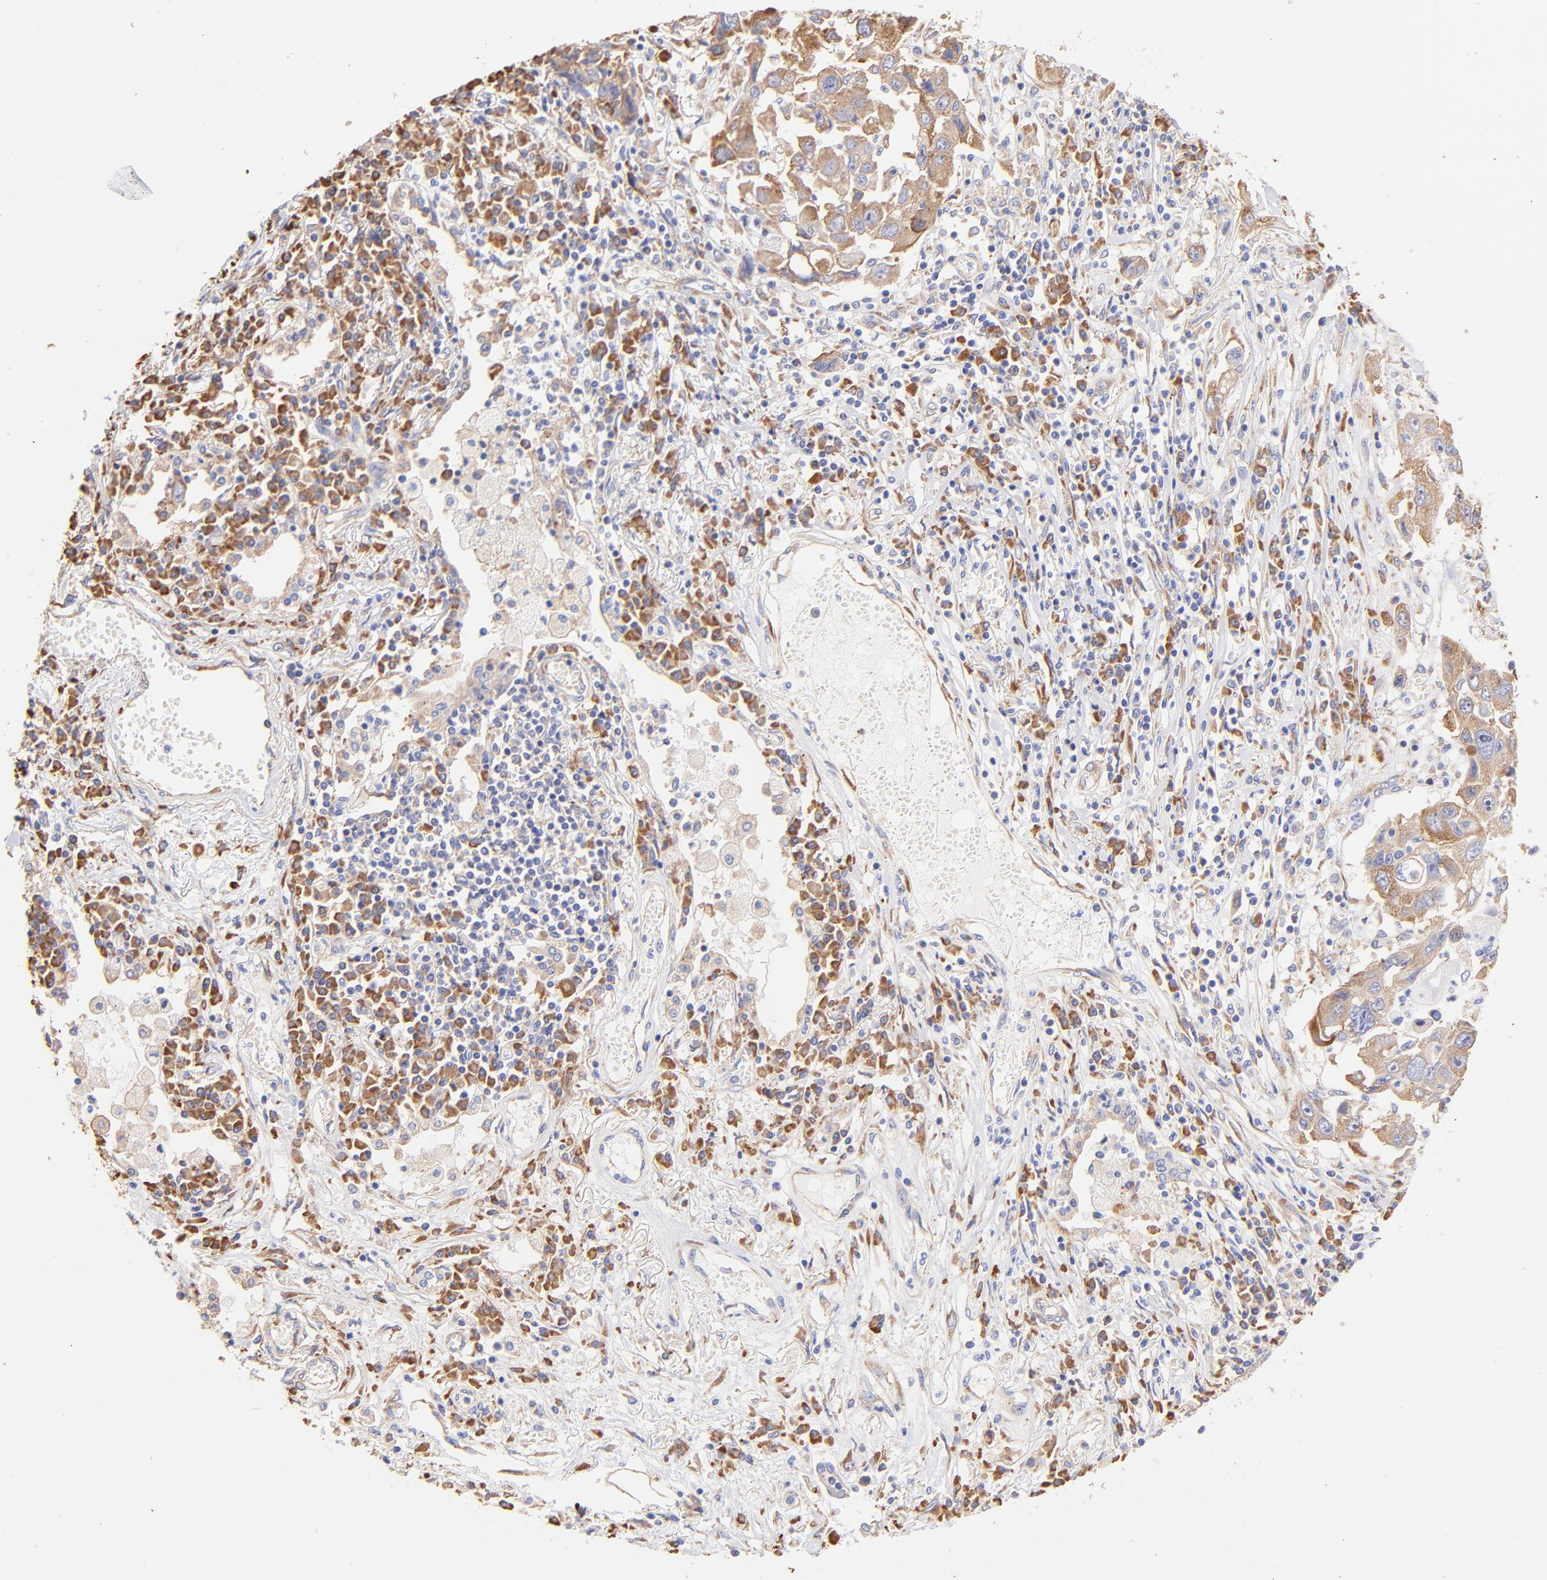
{"staining": {"intensity": "moderate", "quantity": ">75%", "location": "cytoplasmic/membranous"}, "tissue": "lung cancer", "cell_type": "Tumor cells", "image_type": "cancer", "snomed": [{"axis": "morphology", "description": "Squamous cell carcinoma, NOS"}, {"axis": "topography", "description": "Lung"}], "caption": "Moderate cytoplasmic/membranous protein expression is identified in about >75% of tumor cells in lung cancer (squamous cell carcinoma).", "gene": "RPL30", "patient": {"sex": "male", "age": 71}}